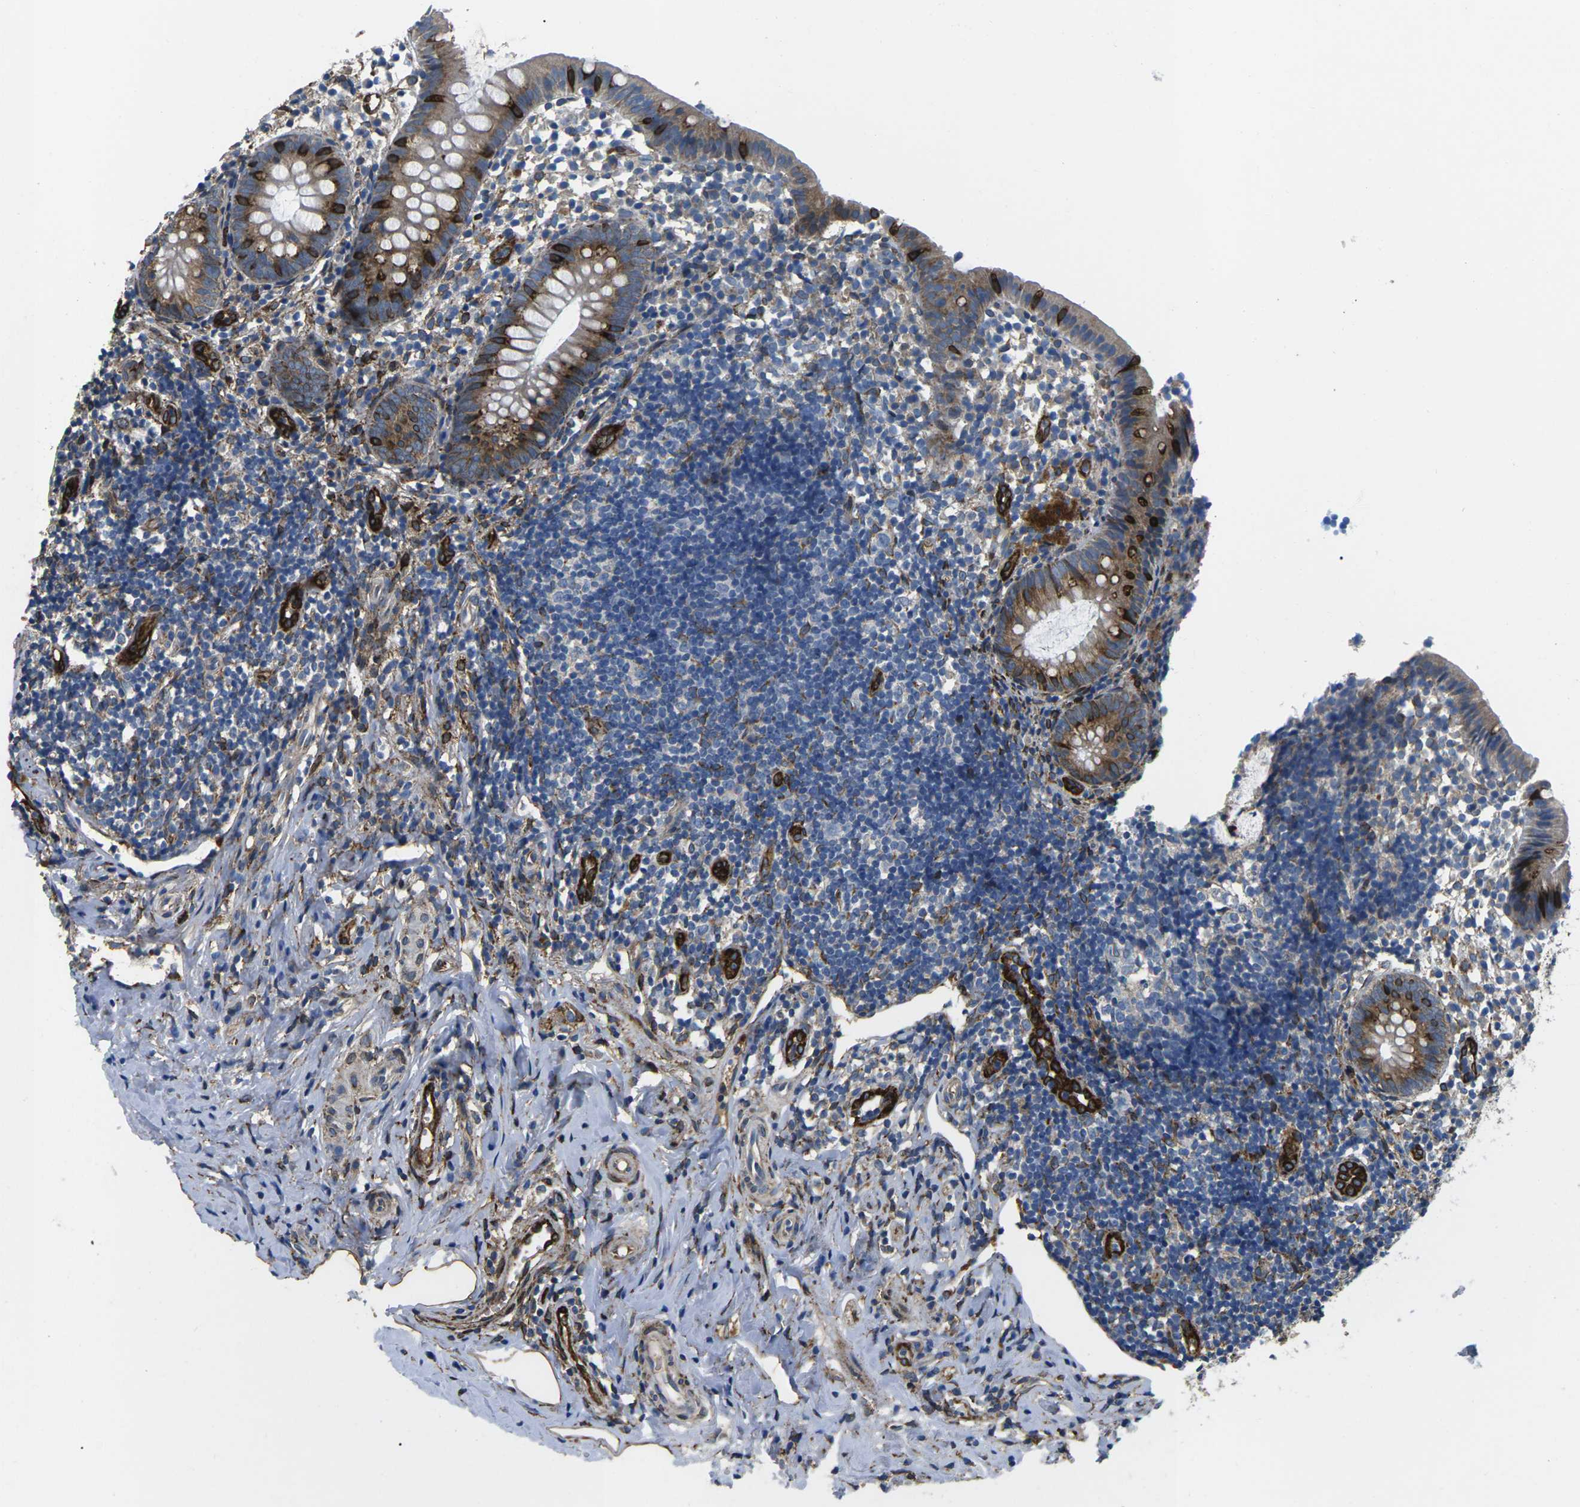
{"staining": {"intensity": "strong", "quantity": "<25%", "location": "cytoplasmic/membranous"}, "tissue": "appendix", "cell_type": "Glandular cells", "image_type": "normal", "snomed": [{"axis": "morphology", "description": "Normal tissue, NOS"}, {"axis": "topography", "description": "Appendix"}], "caption": "Immunohistochemistry (IHC) of benign appendix shows medium levels of strong cytoplasmic/membranous positivity in about <25% of glandular cells.", "gene": "PDZD8", "patient": {"sex": "female", "age": 20}}